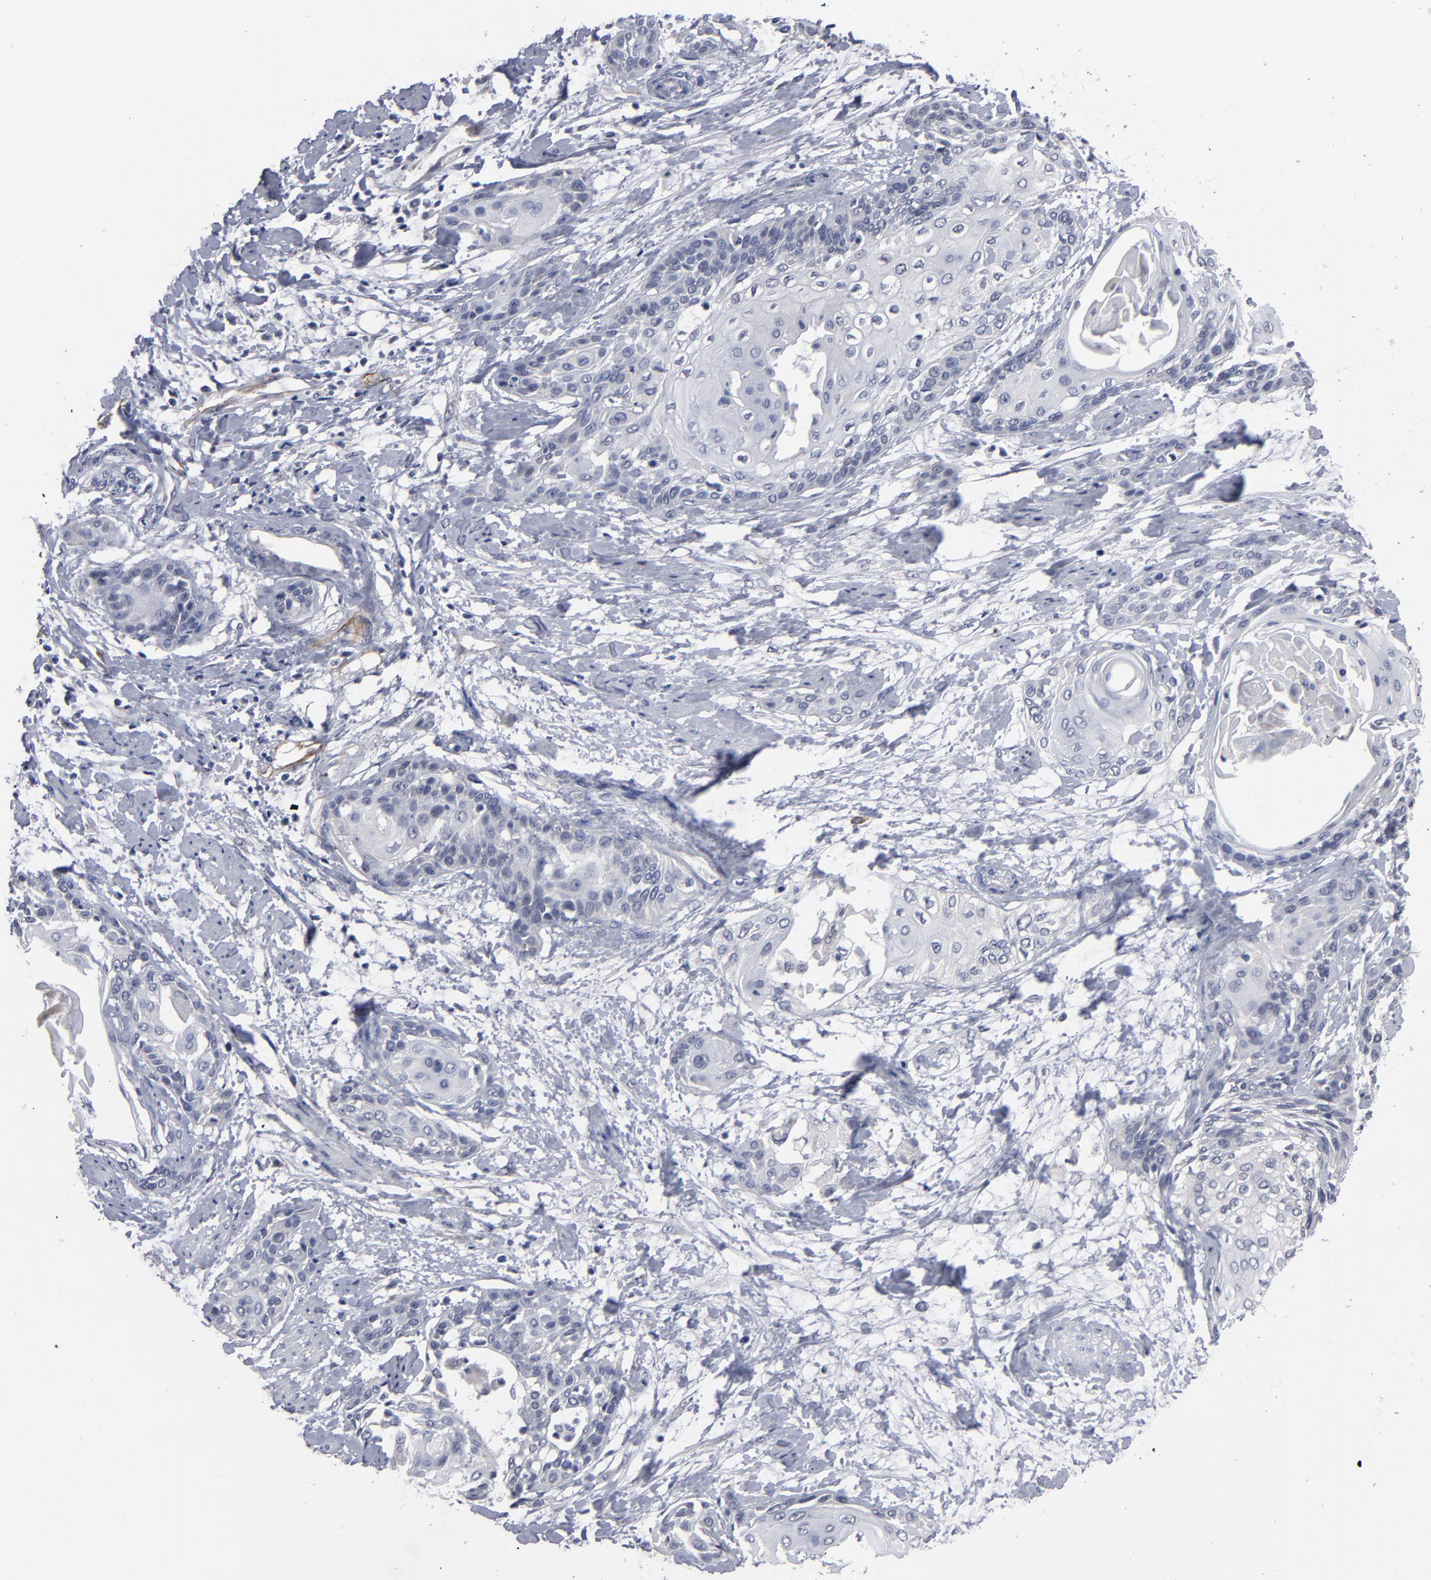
{"staining": {"intensity": "negative", "quantity": "none", "location": "none"}, "tissue": "cervical cancer", "cell_type": "Tumor cells", "image_type": "cancer", "snomed": [{"axis": "morphology", "description": "Squamous cell carcinoma, NOS"}, {"axis": "topography", "description": "Cervix"}], "caption": "IHC photomicrograph of human squamous cell carcinoma (cervical) stained for a protein (brown), which demonstrates no positivity in tumor cells.", "gene": "ZNF175", "patient": {"sex": "female", "age": 57}}